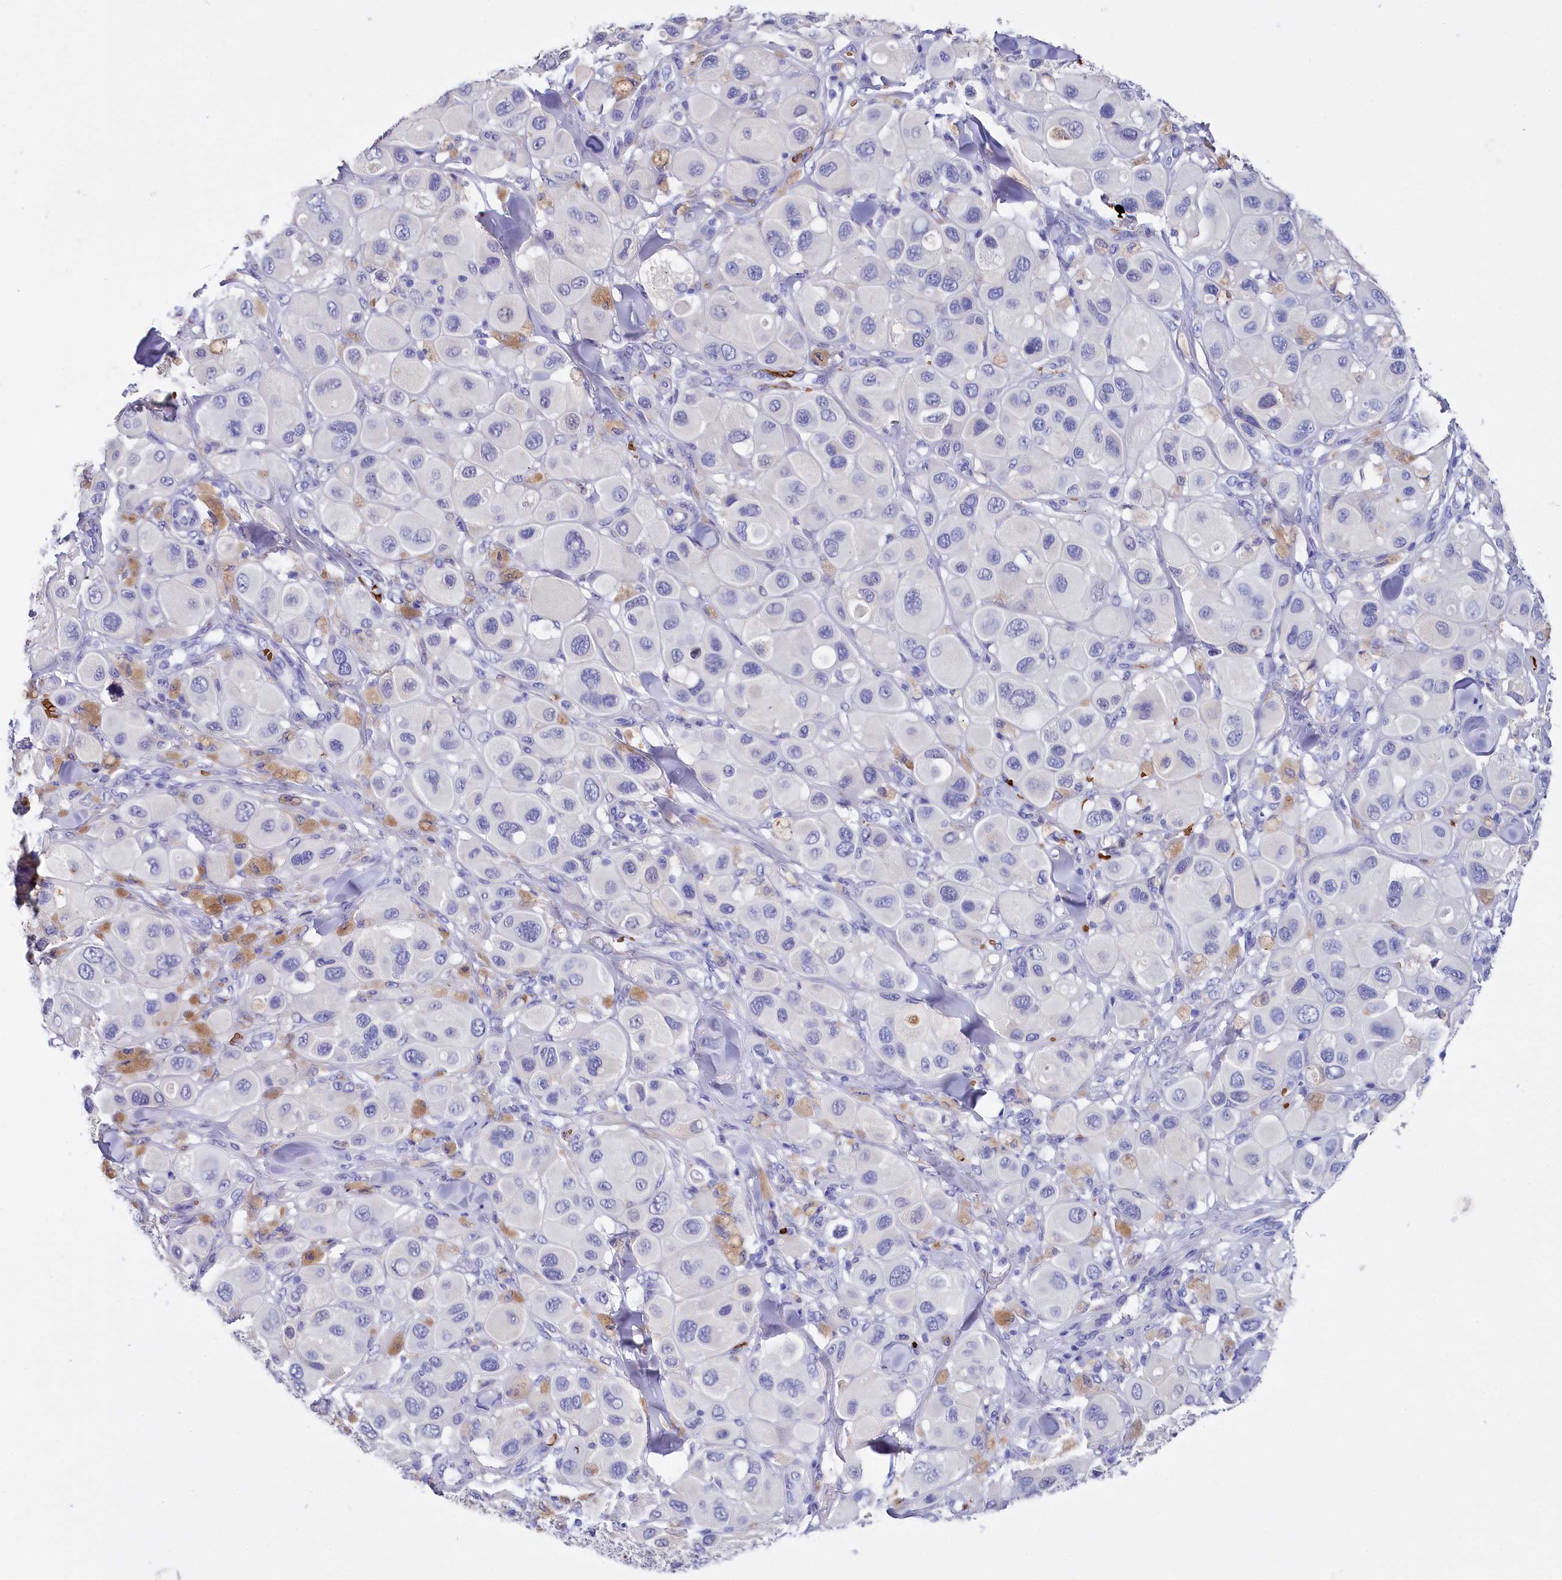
{"staining": {"intensity": "negative", "quantity": "none", "location": "none"}, "tissue": "melanoma", "cell_type": "Tumor cells", "image_type": "cancer", "snomed": [{"axis": "morphology", "description": "Malignant melanoma, Metastatic site"}, {"axis": "topography", "description": "Skin"}], "caption": "A high-resolution image shows immunohistochemistry staining of malignant melanoma (metastatic site), which displays no significant staining in tumor cells.", "gene": "RPUSD3", "patient": {"sex": "male", "age": 41}}